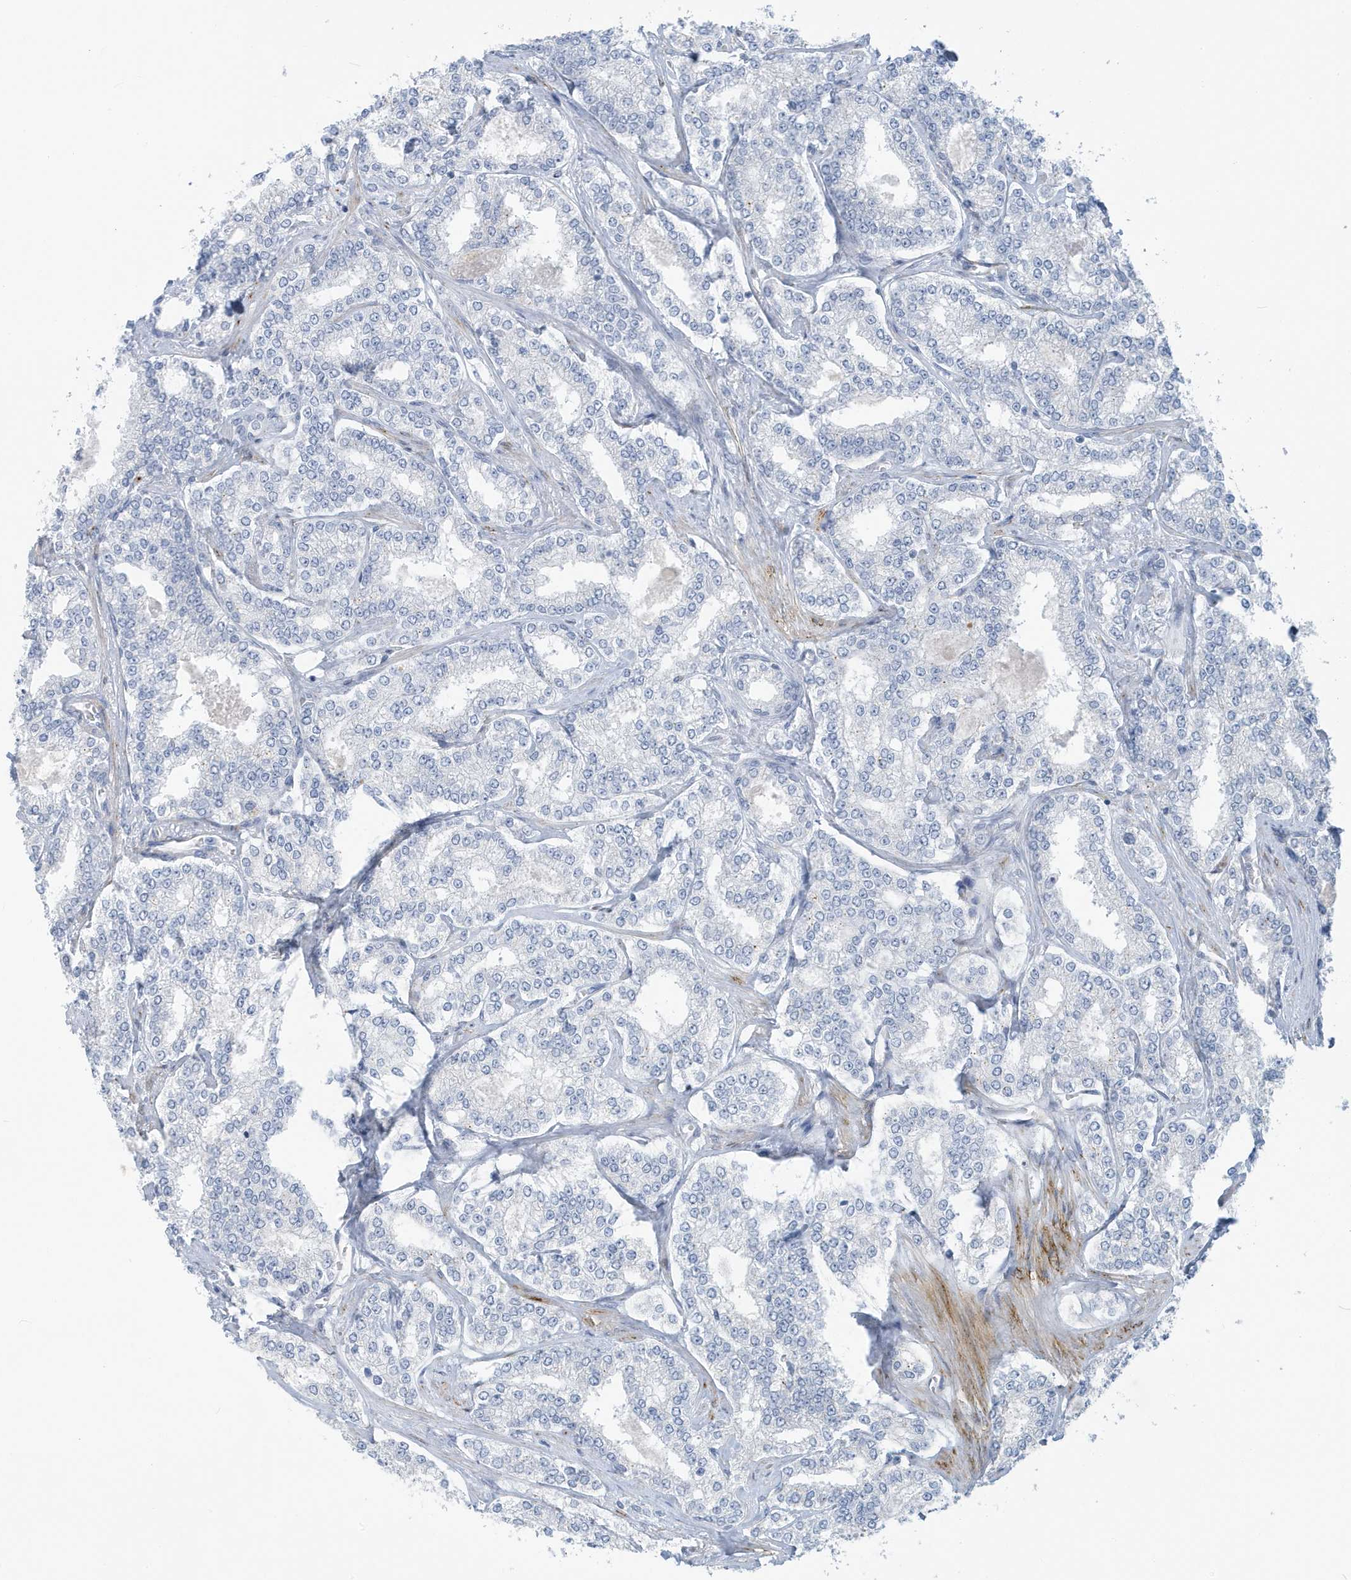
{"staining": {"intensity": "negative", "quantity": "none", "location": "none"}, "tissue": "prostate cancer", "cell_type": "Tumor cells", "image_type": "cancer", "snomed": [{"axis": "morphology", "description": "Normal tissue, NOS"}, {"axis": "morphology", "description": "Adenocarcinoma, High grade"}, {"axis": "topography", "description": "Prostate"}], "caption": "The histopathology image shows no significant staining in tumor cells of prostate cancer.", "gene": "PERM1", "patient": {"sex": "male", "age": 83}}